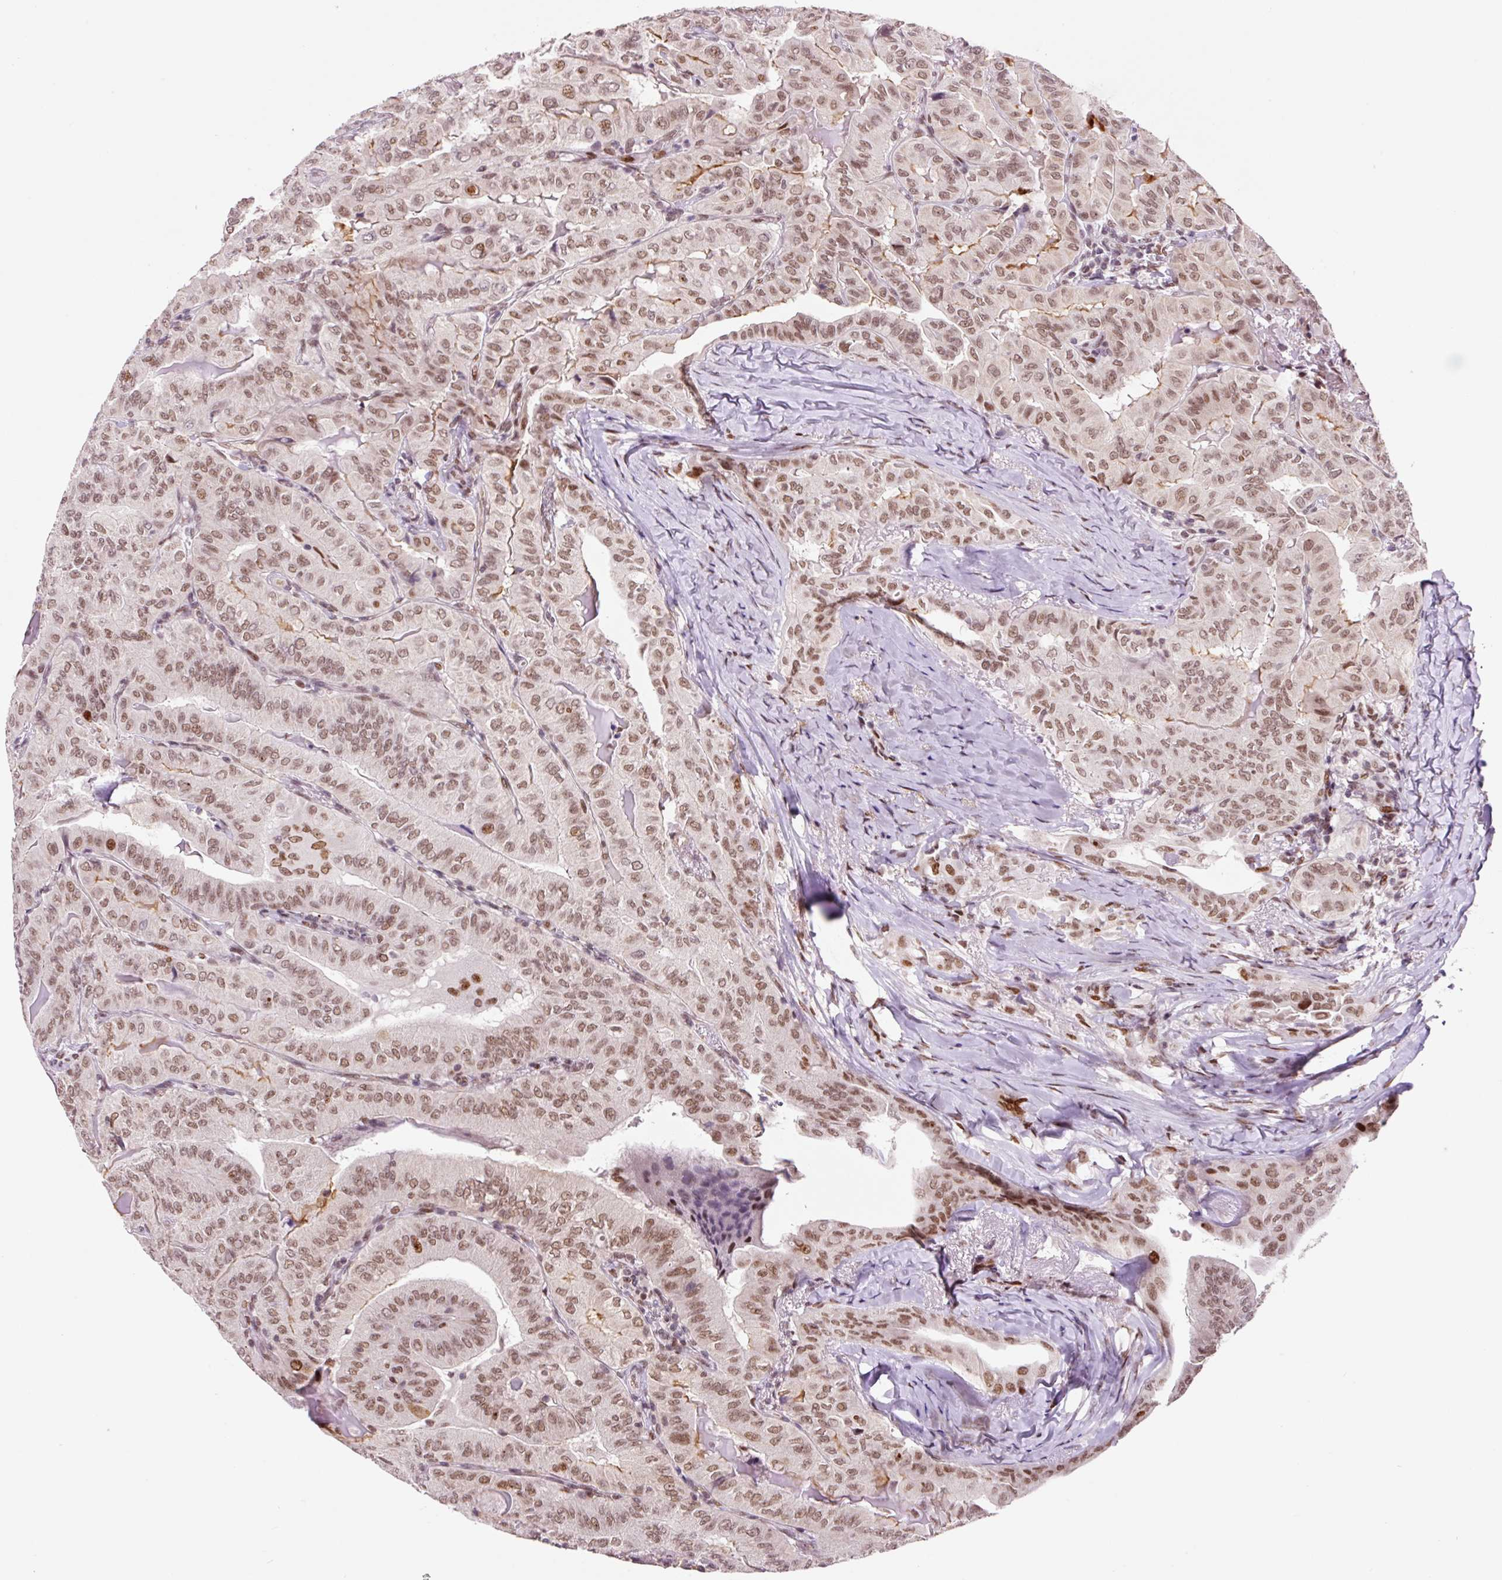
{"staining": {"intensity": "moderate", "quantity": ">75%", "location": "nuclear"}, "tissue": "thyroid cancer", "cell_type": "Tumor cells", "image_type": "cancer", "snomed": [{"axis": "morphology", "description": "Papillary adenocarcinoma, NOS"}, {"axis": "topography", "description": "Thyroid gland"}], "caption": "IHC image of human thyroid cancer (papillary adenocarcinoma) stained for a protein (brown), which displays medium levels of moderate nuclear expression in approximately >75% of tumor cells.", "gene": "CCNL2", "patient": {"sex": "female", "age": 68}}